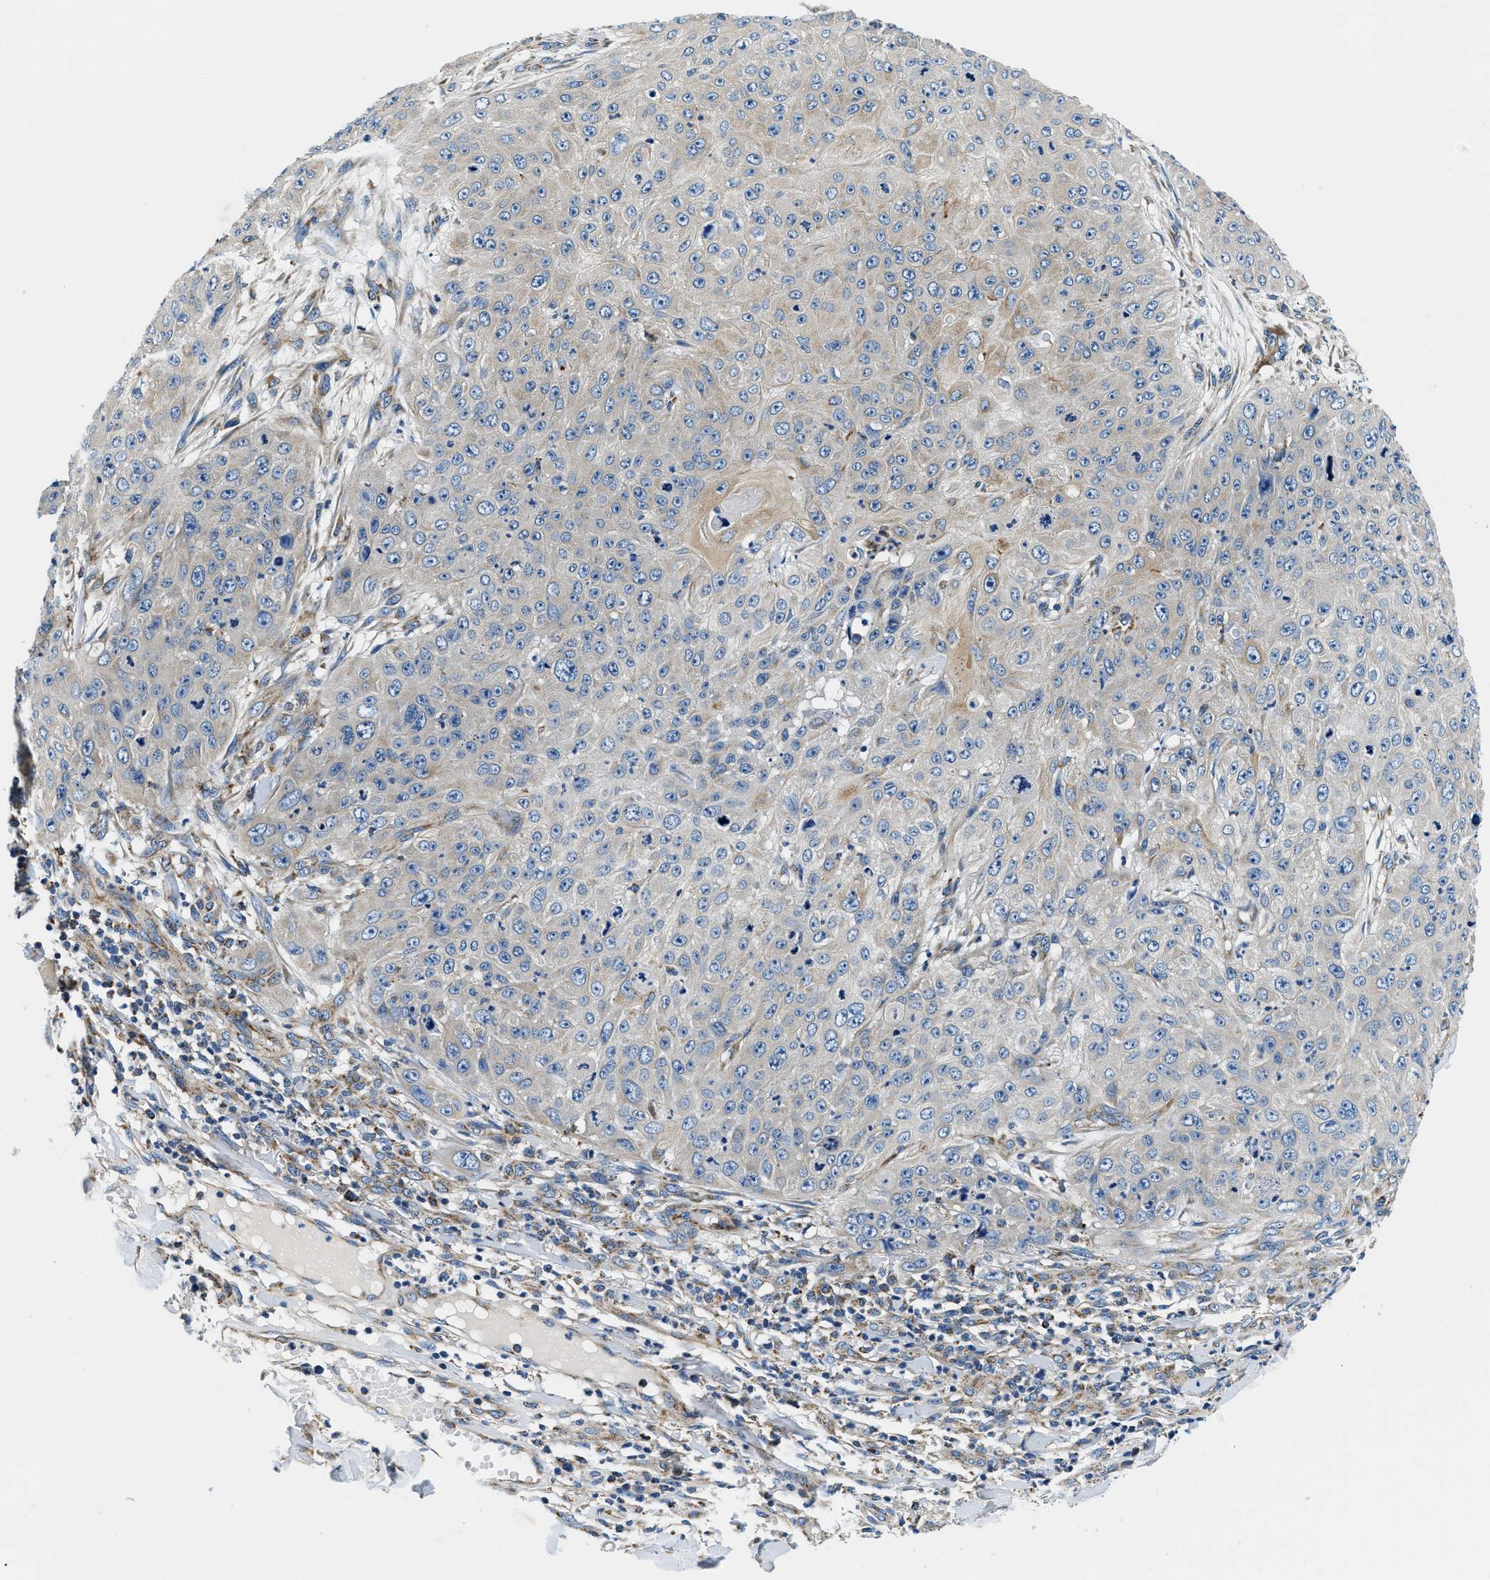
{"staining": {"intensity": "negative", "quantity": "none", "location": "none"}, "tissue": "skin cancer", "cell_type": "Tumor cells", "image_type": "cancer", "snomed": [{"axis": "morphology", "description": "Squamous cell carcinoma, NOS"}, {"axis": "topography", "description": "Skin"}], "caption": "Tumor cells show no significant protein expression in squamous cell carcinoma (skin).", "gene": "SAMD4B", "patient": {"sex": "female", "age": 80}}